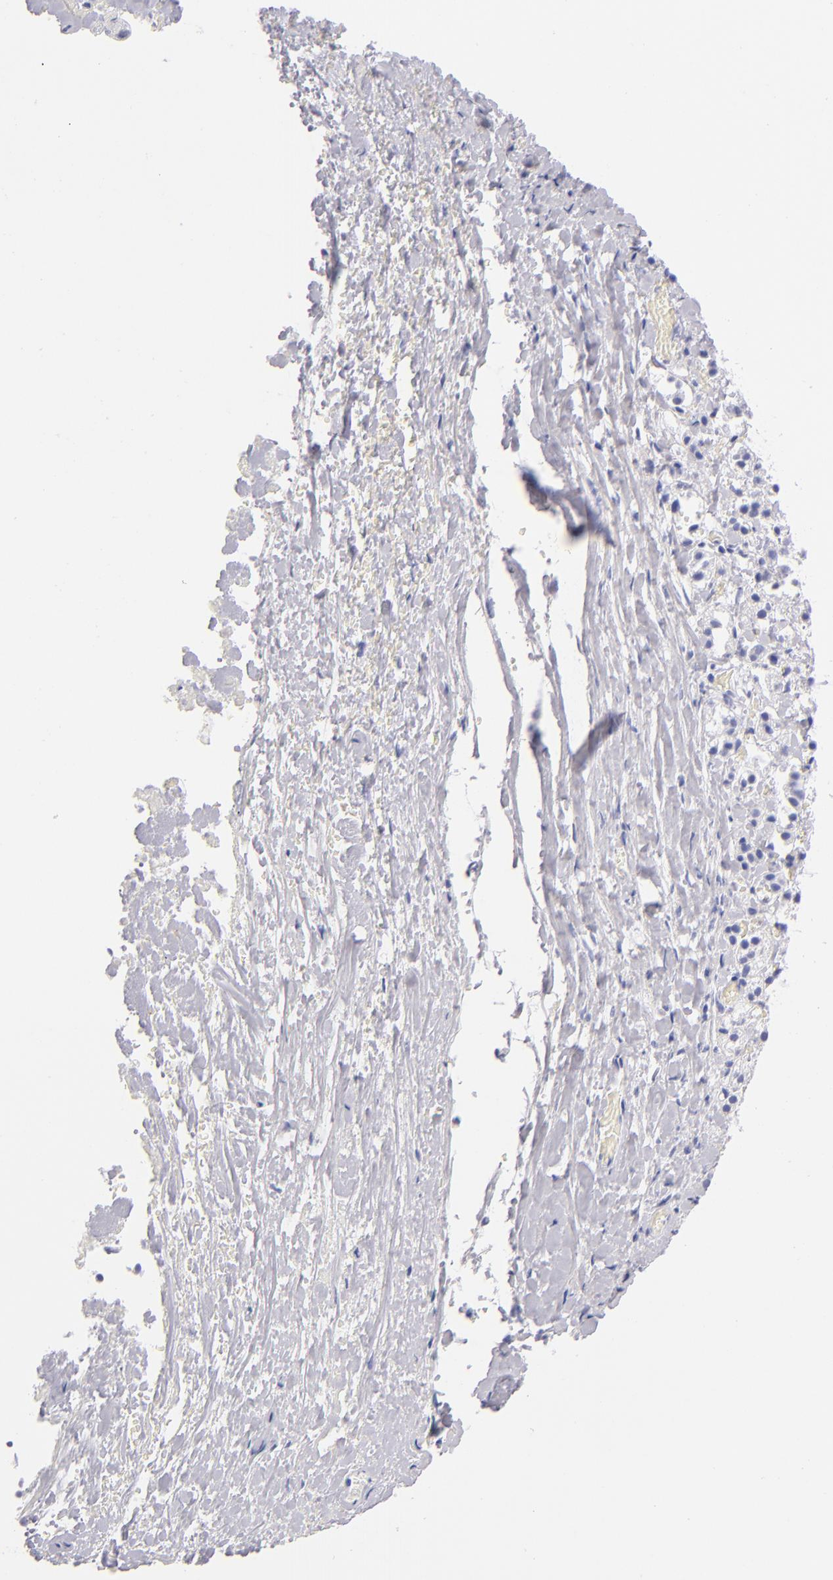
{"staining": {"intensity": "negative", "quantity": "none", "location": "none"}, "tissue": "adrenal gland", "cell_type": "Glandular cells", "image_type": "normal", "snomed": [{"axis": "morphology", "description": "Normal tissue, NOS"}, {"axis": "topography", "description": "Adrenal gland"}], "caption": "This is a image of IHC staining of normal adrenal gland, which shows no positivity in glandular cells. (IHC, brightfield microscopy, high magnification).", "gene": "PRF1", "patient": {"sex": "female", "age": 44}}